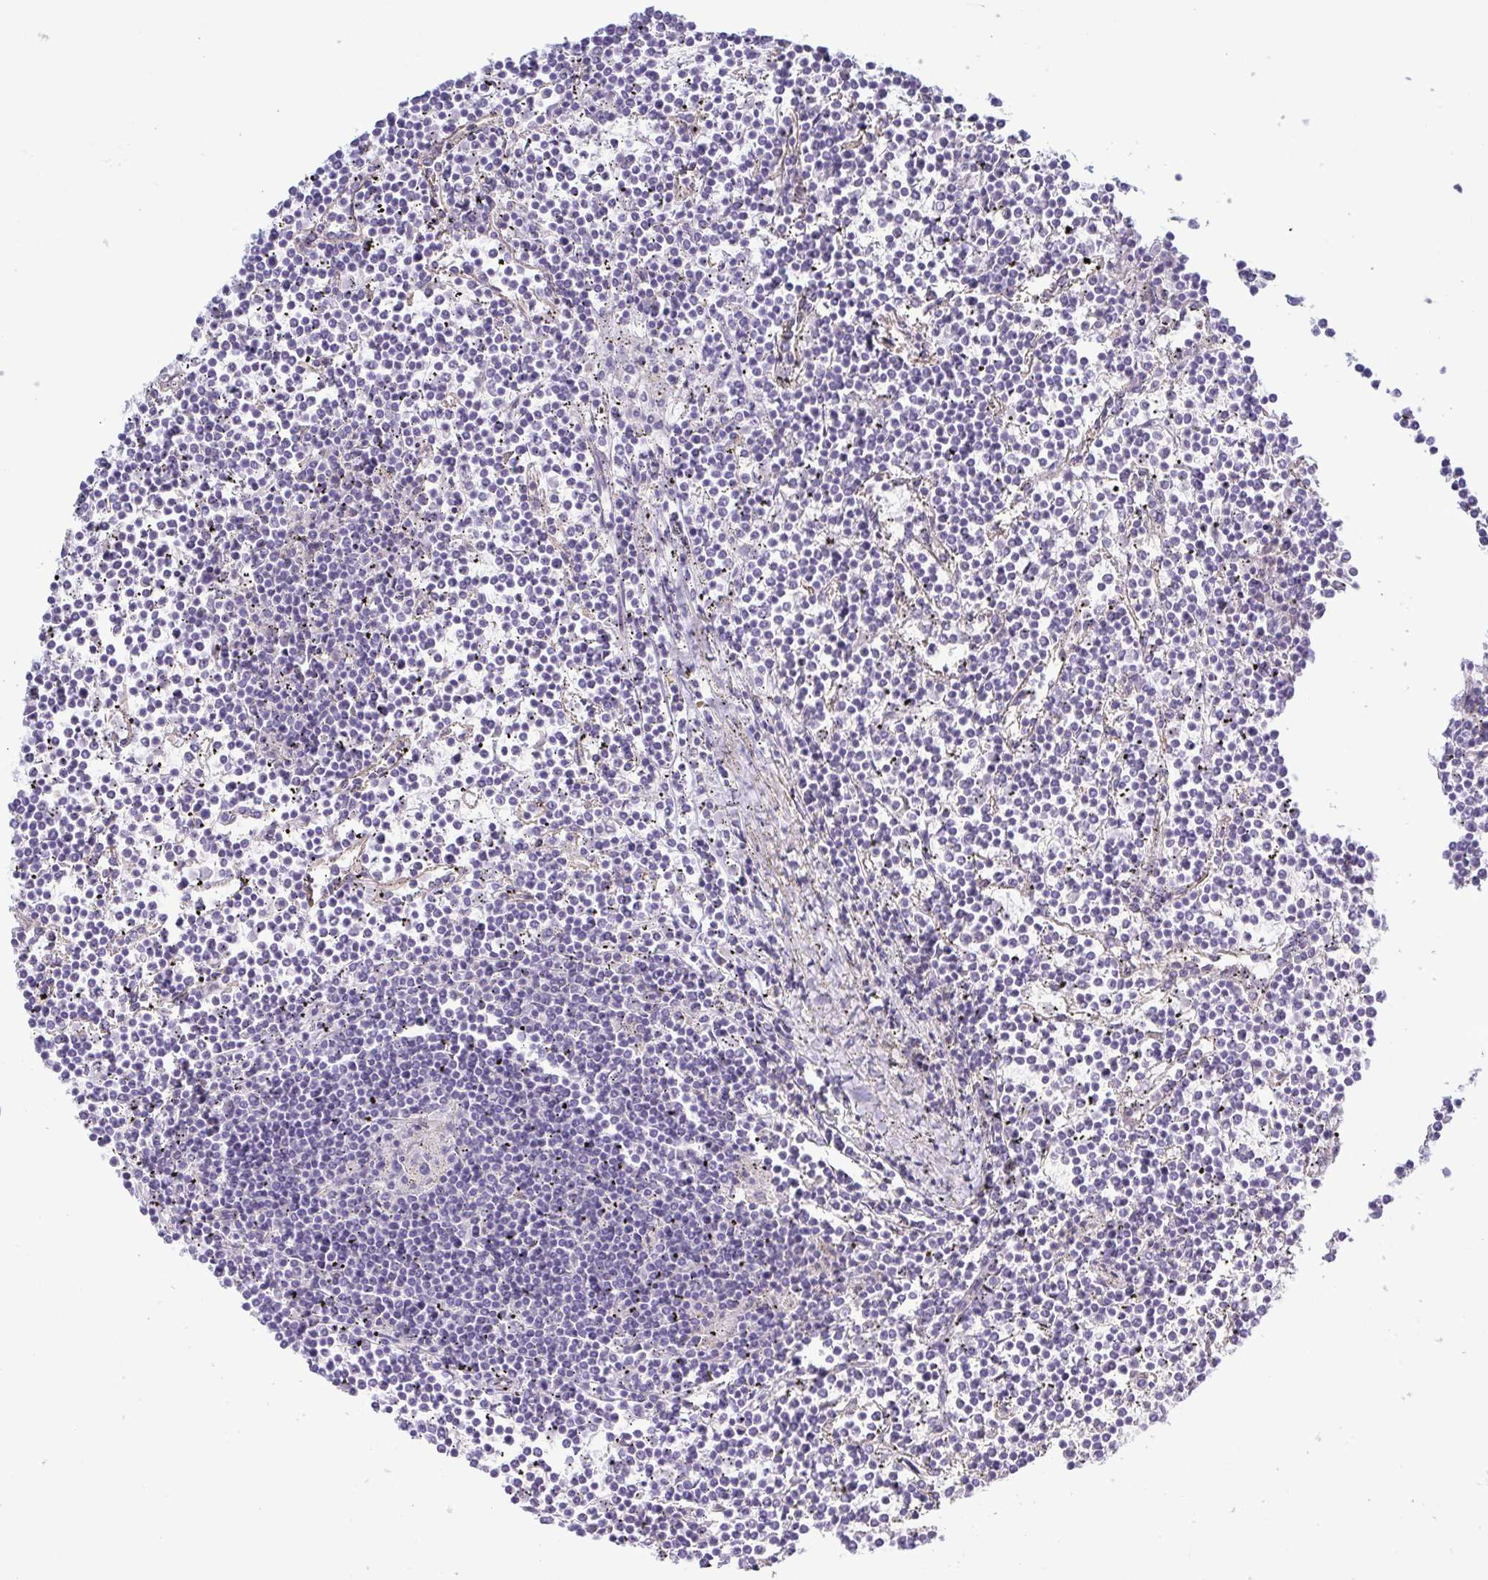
{"staining": {"intensity": "negative", "quantity": "none", "location": "none"}, "tissue": "lymphoma", "cell_type": "Tumor cells", "image_type": "cancer", "snomed": [{"axis": "morphology", "description": "Malignant lymphoma, non-Hodgkin's type, Low grade"}, {"axis": "topography", "description": "Spleen"}], "caption": "DAB immunohistochemical staining of human low-grade malignant lymphoma, non-Hodgkin's type displays no significant staining in tumor cells.", "gene": "TNNI2", "patient": {"sex": "female", "age": 19}}